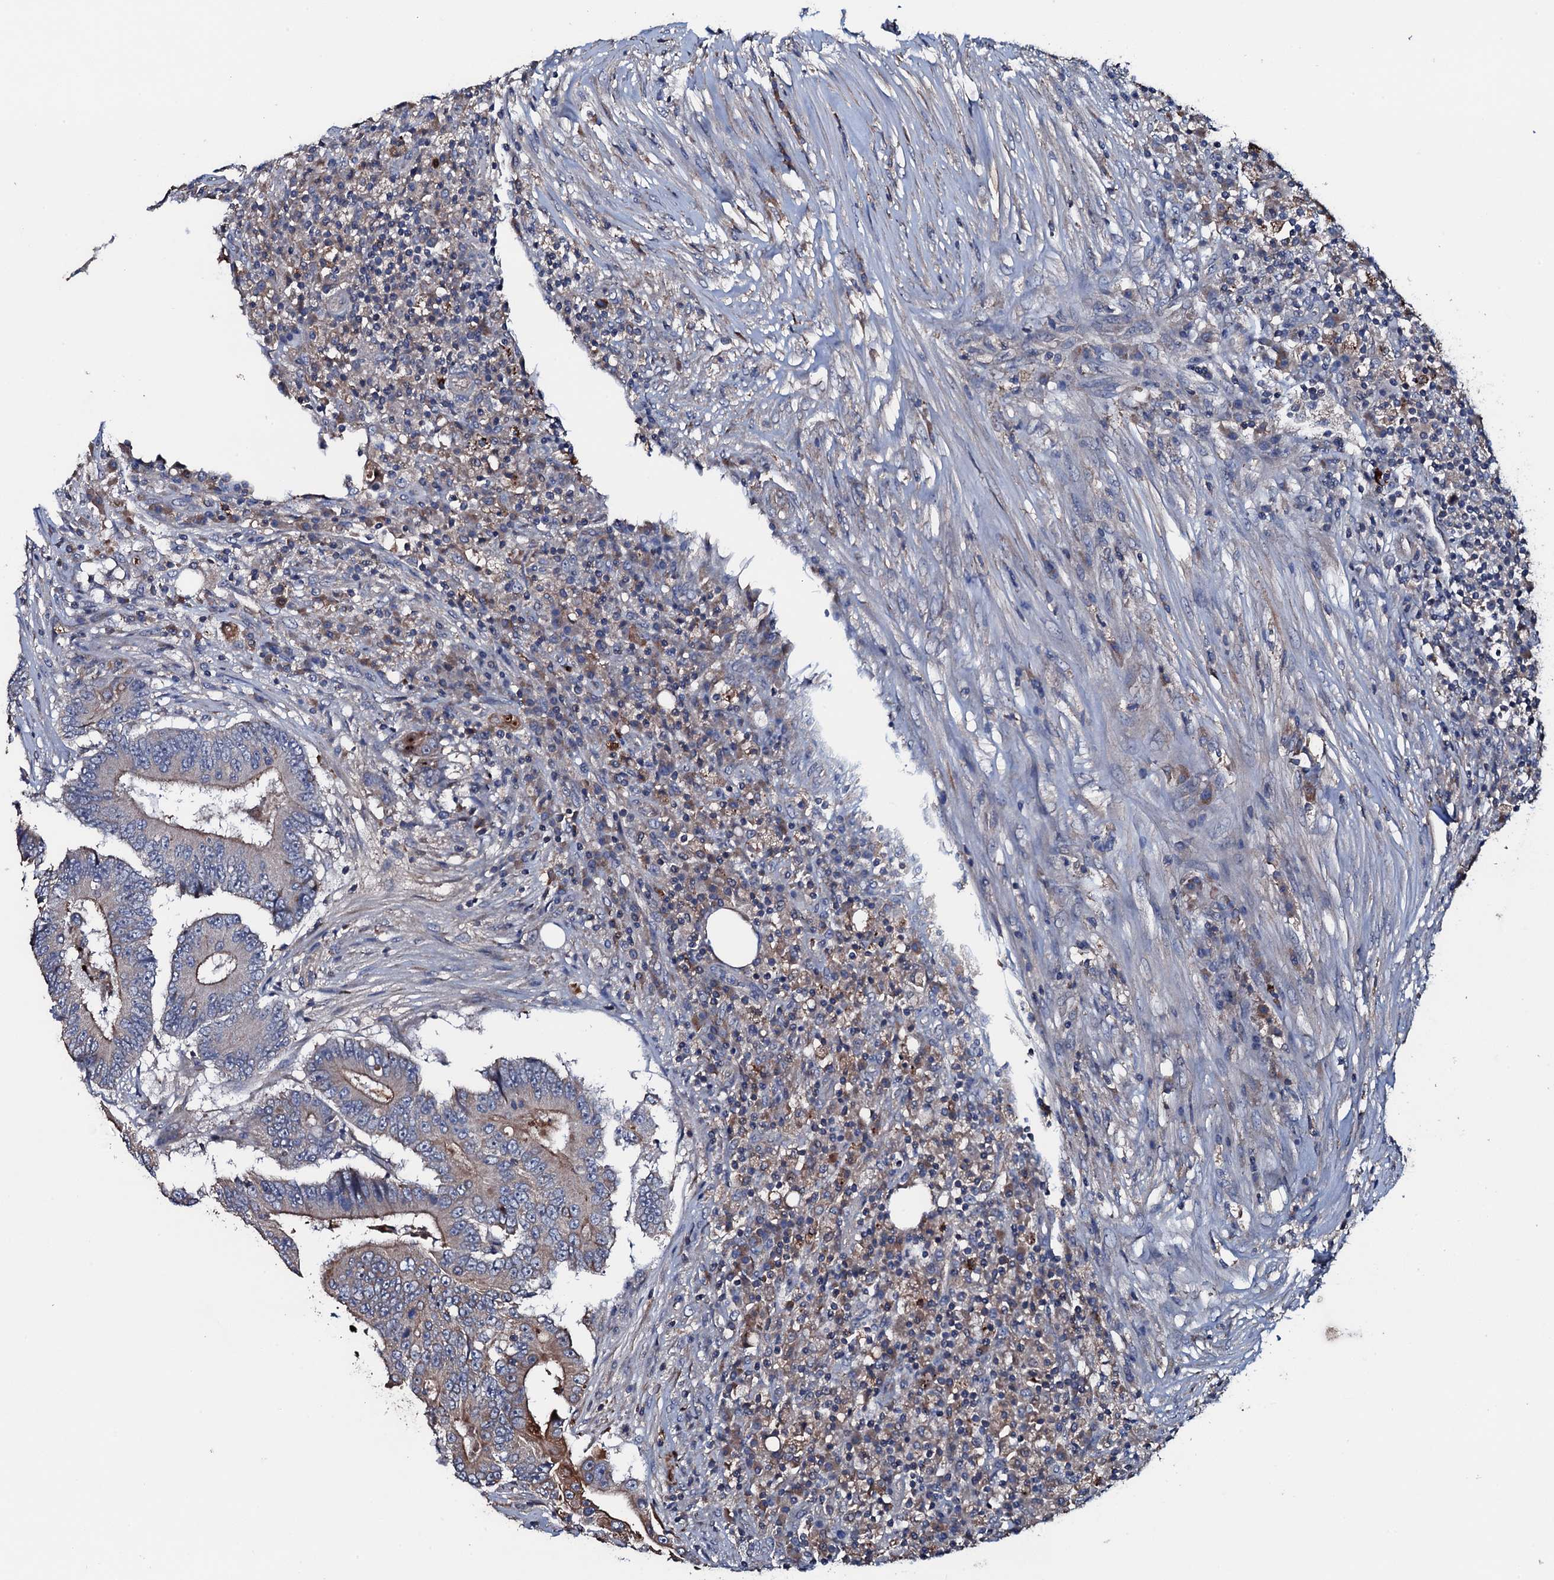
{"staining": {"intensity": "moderate", "quantity": "25%-75%", "location": "cytoplasmic/membranous"}, "tissue": "colorectal cancer", "cell_type": "Tumor cells", "image_type": "cancer", "snomed": [{"axis": "morphology", "description": "Adenocarcinoma, NOS"}, {"axis": "topography", "description": "Colon"}], "caption": "IHC staining of colorectal cancer, which exhibits medium levels of moderate cytoplasmic/membranous positivity in approximately 25%-75% of tumor cells indicating moderate cytoplasmic/membranous protein staining. The staining was performed using DAB (brown) for protein detection and nuclei were counterstained in hematoxylin (blue).", "gene": "NEK1", "patient": {"sex": "male", "age": 83}}